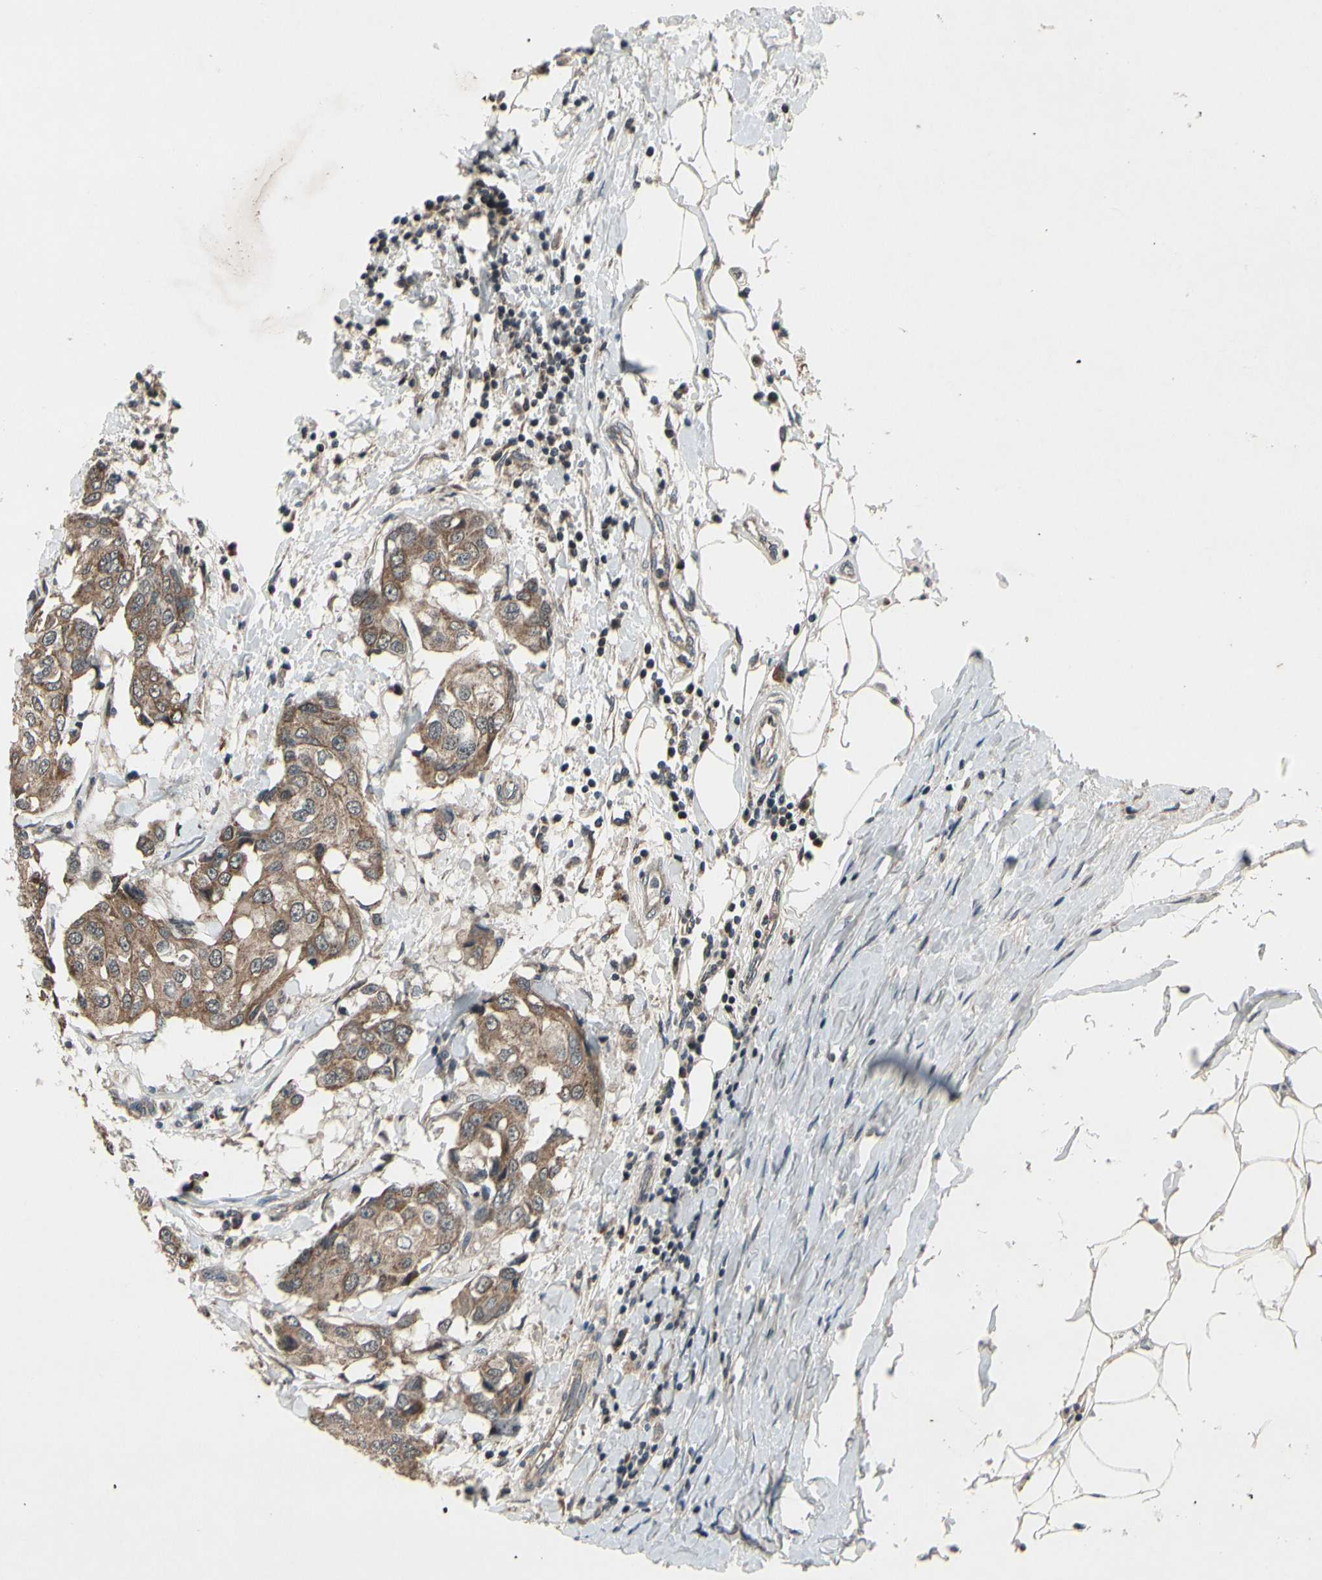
{"staining": {"intensity": "moderate", "quantity": ">75%", "location": "cytoplasmic/membranous"}, "tissue": "breast cancer", "cell_type": "Tumor cells", "image_type": "cancer", "snomed": [{"axis": "morphology", "description": "Duct carcinoma"}, {"axis": "topography", "description": "Breast"}], "caption": "This photomicrograph demonstrates immunohistochemistry staining of human breast intraductal carcinoma, with medium moderate cytoplasmic/membranous positivity in approximately >75% of tumor cells.", "gene": "MBTPS2", "patient": {"sex": "female", "age": 27}}